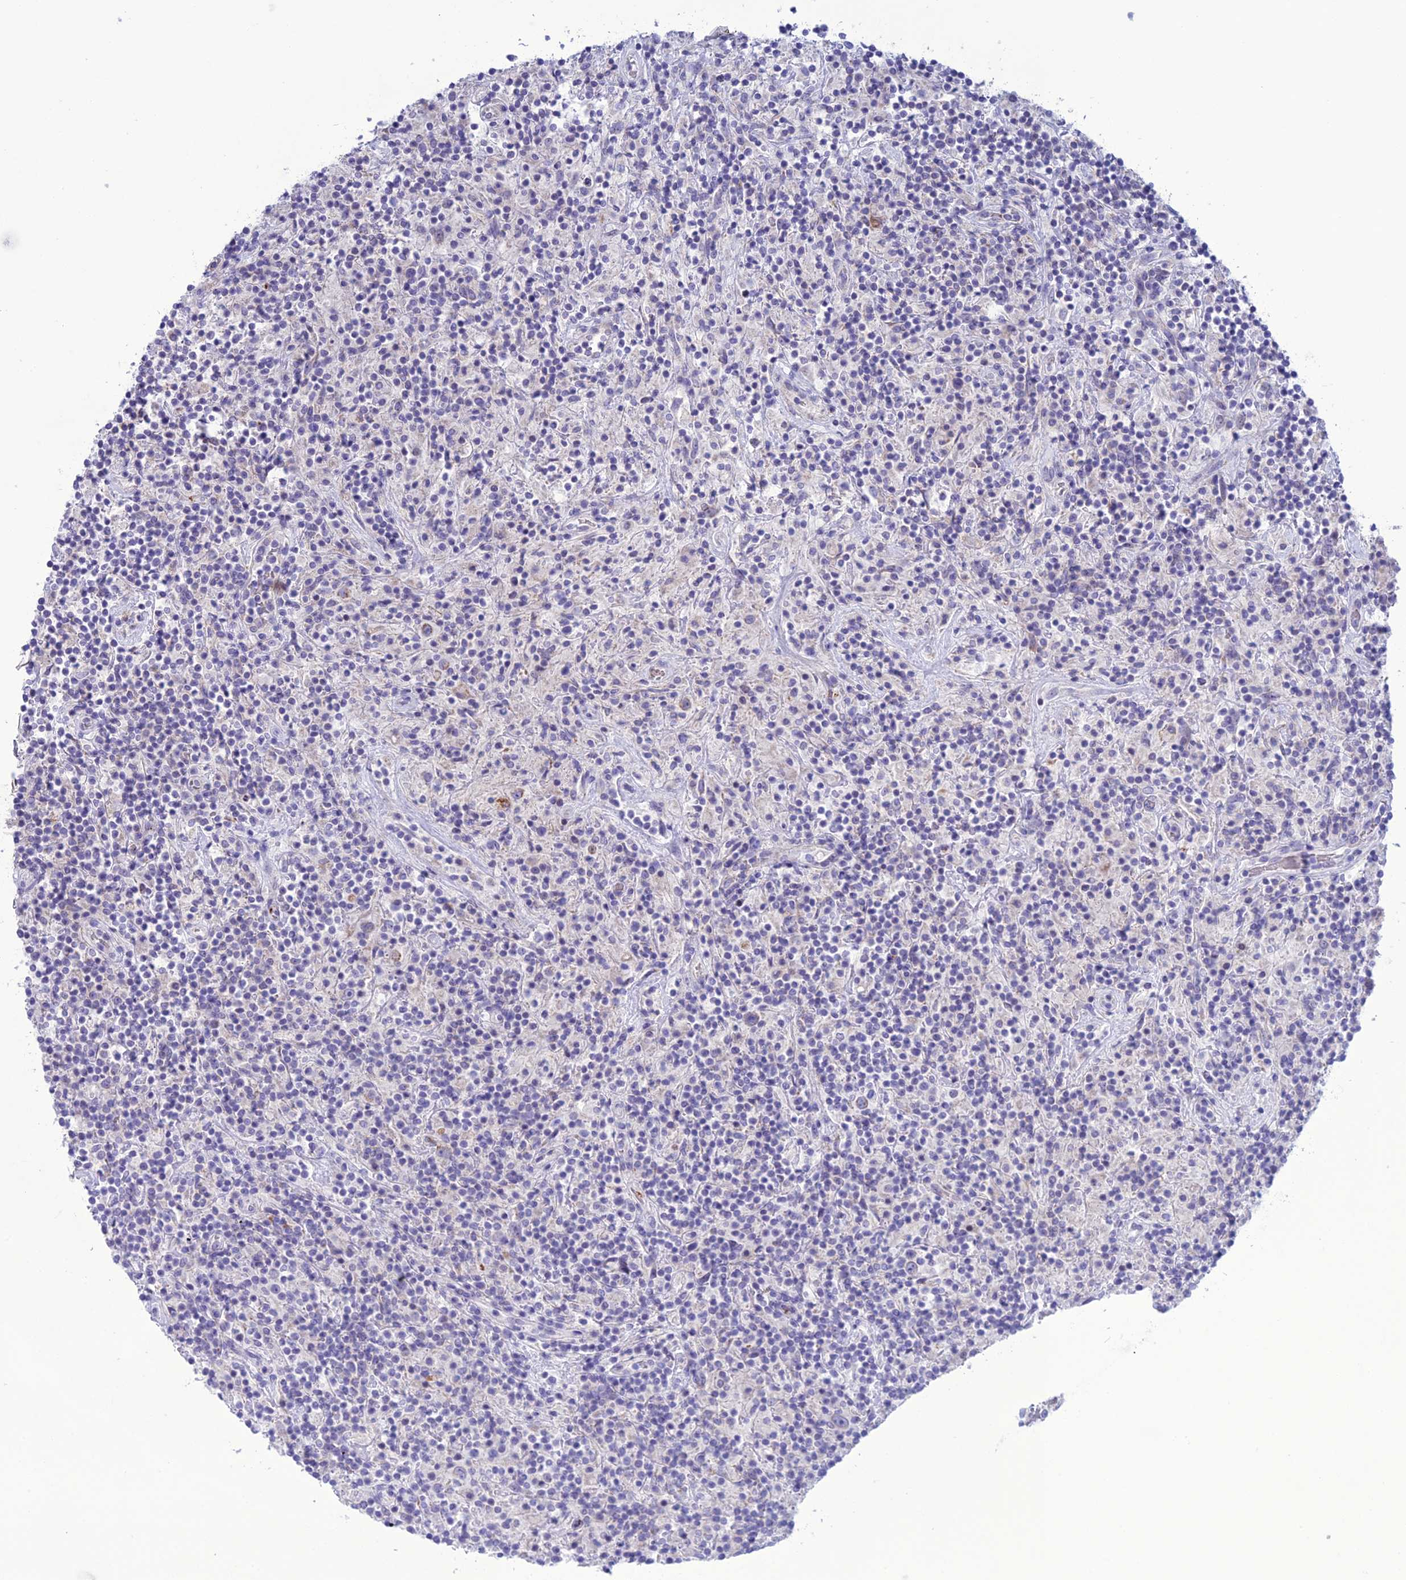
{"staining": {"intensity": "negative", "quantity": "none", "location": "none"}, "tissue": "lymphoma", "cell_type": "Tumor cells", "image_type": "cancer", "snomed": [{"axis": "morphology", "description": "Hodgkin's disease, NOS"}, {"axis": "topography", "description": "Lymph node"}], "caption": "DAB immunohistochemical staining of lymphoma displays no significant positivity in tumor cells.", "gene": "C21orf140", "patient": {"sex": "male", "age": 70}}